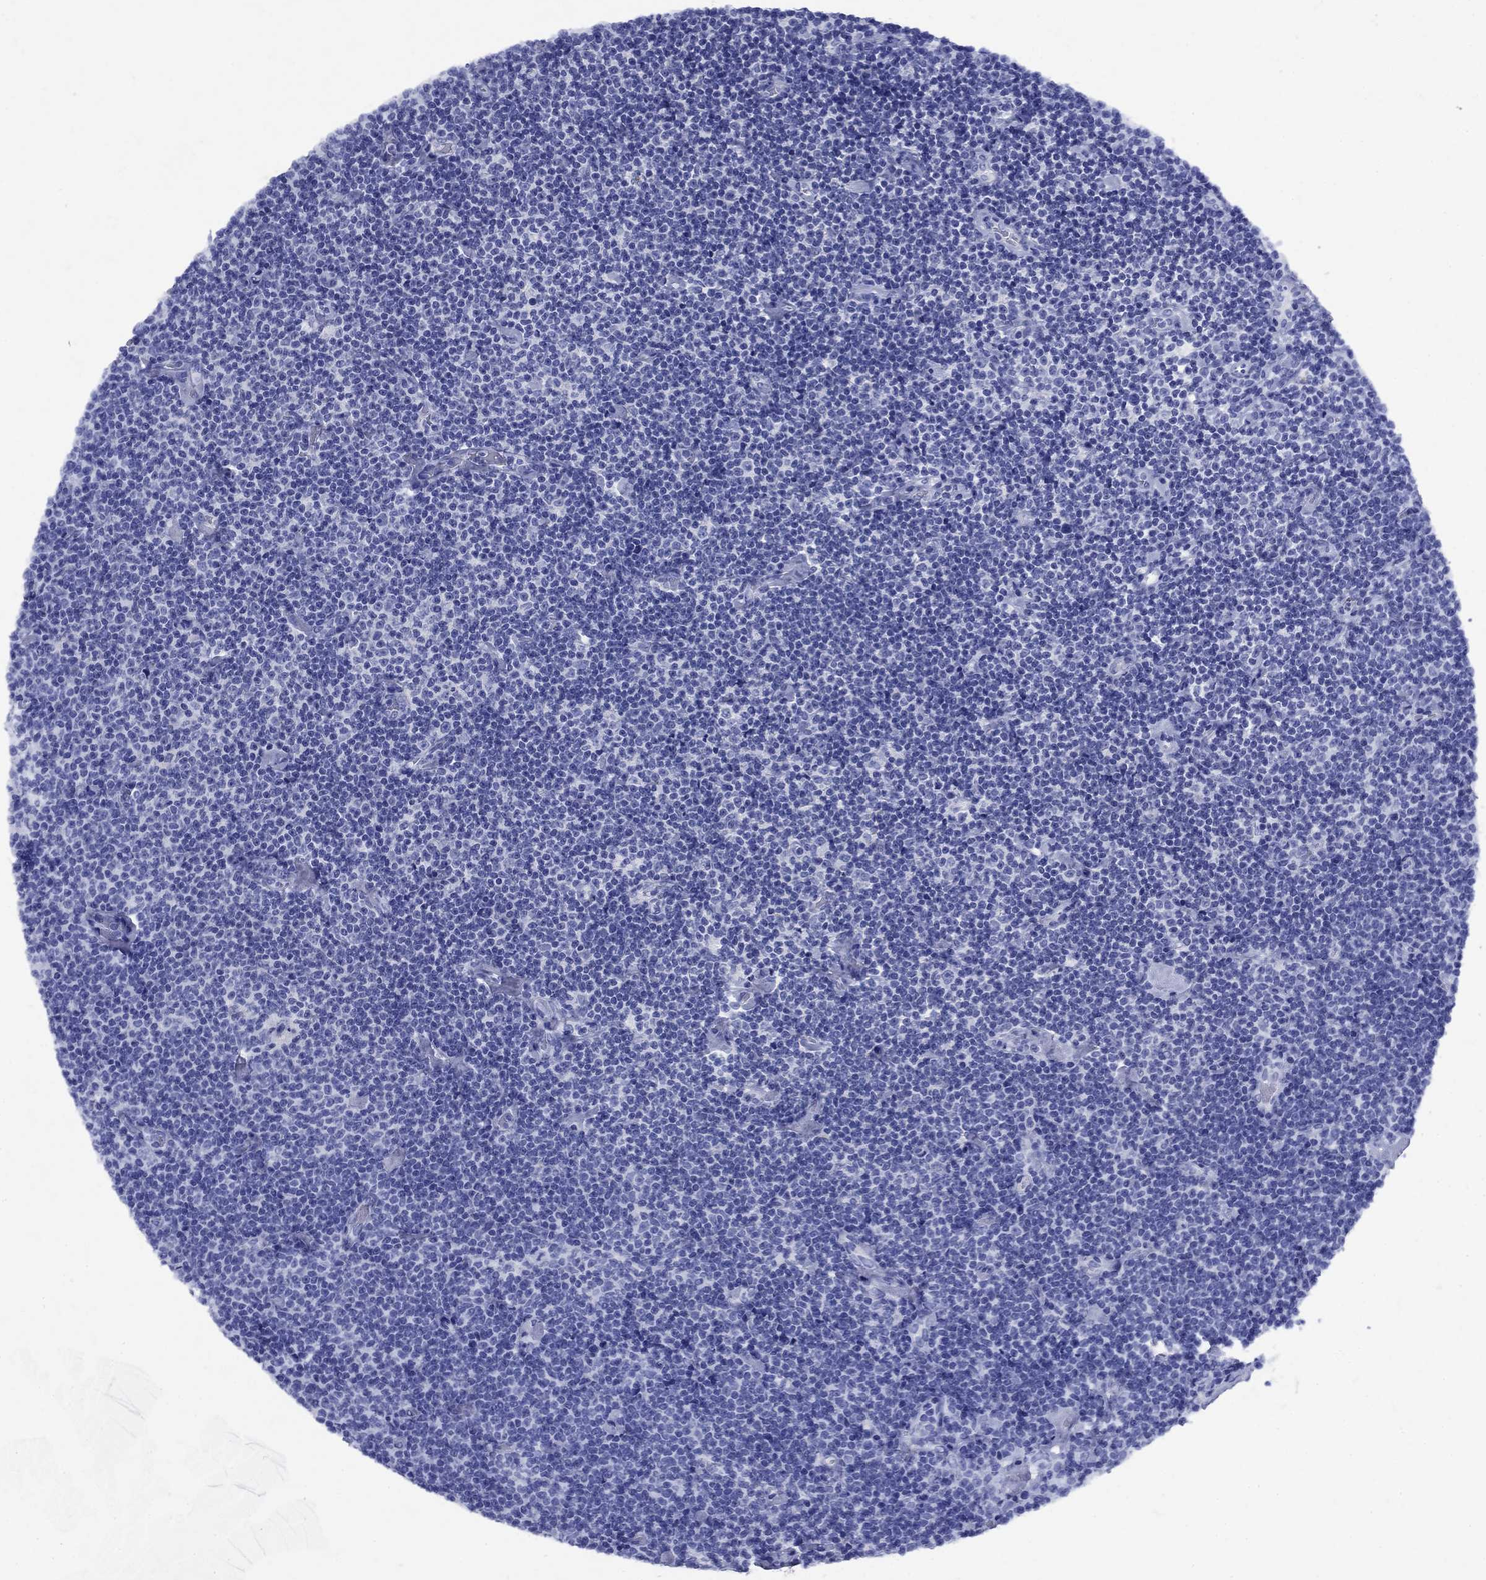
{"staining": {"intensity": "negative", "quantity": "none", "location": "none"}, "tissue": "lymphoma", "cell_type": "Tumor cells", "image_type": "cancer", "snomed": [{"axis": "morphology", "description": "Malignant lymphoma, non-Hodgkin's type, Low grade"}, {"axis": "topography", "description": "Lymph node"}], "caption": "Immunohistochemistry of lymphoma demonstrates no staining in tumor cells. (Immunohistochemistry, brightfield microscopy, high magnification).", "gene": "CD1A", "patient": {"sex": "male", "age": 81}}